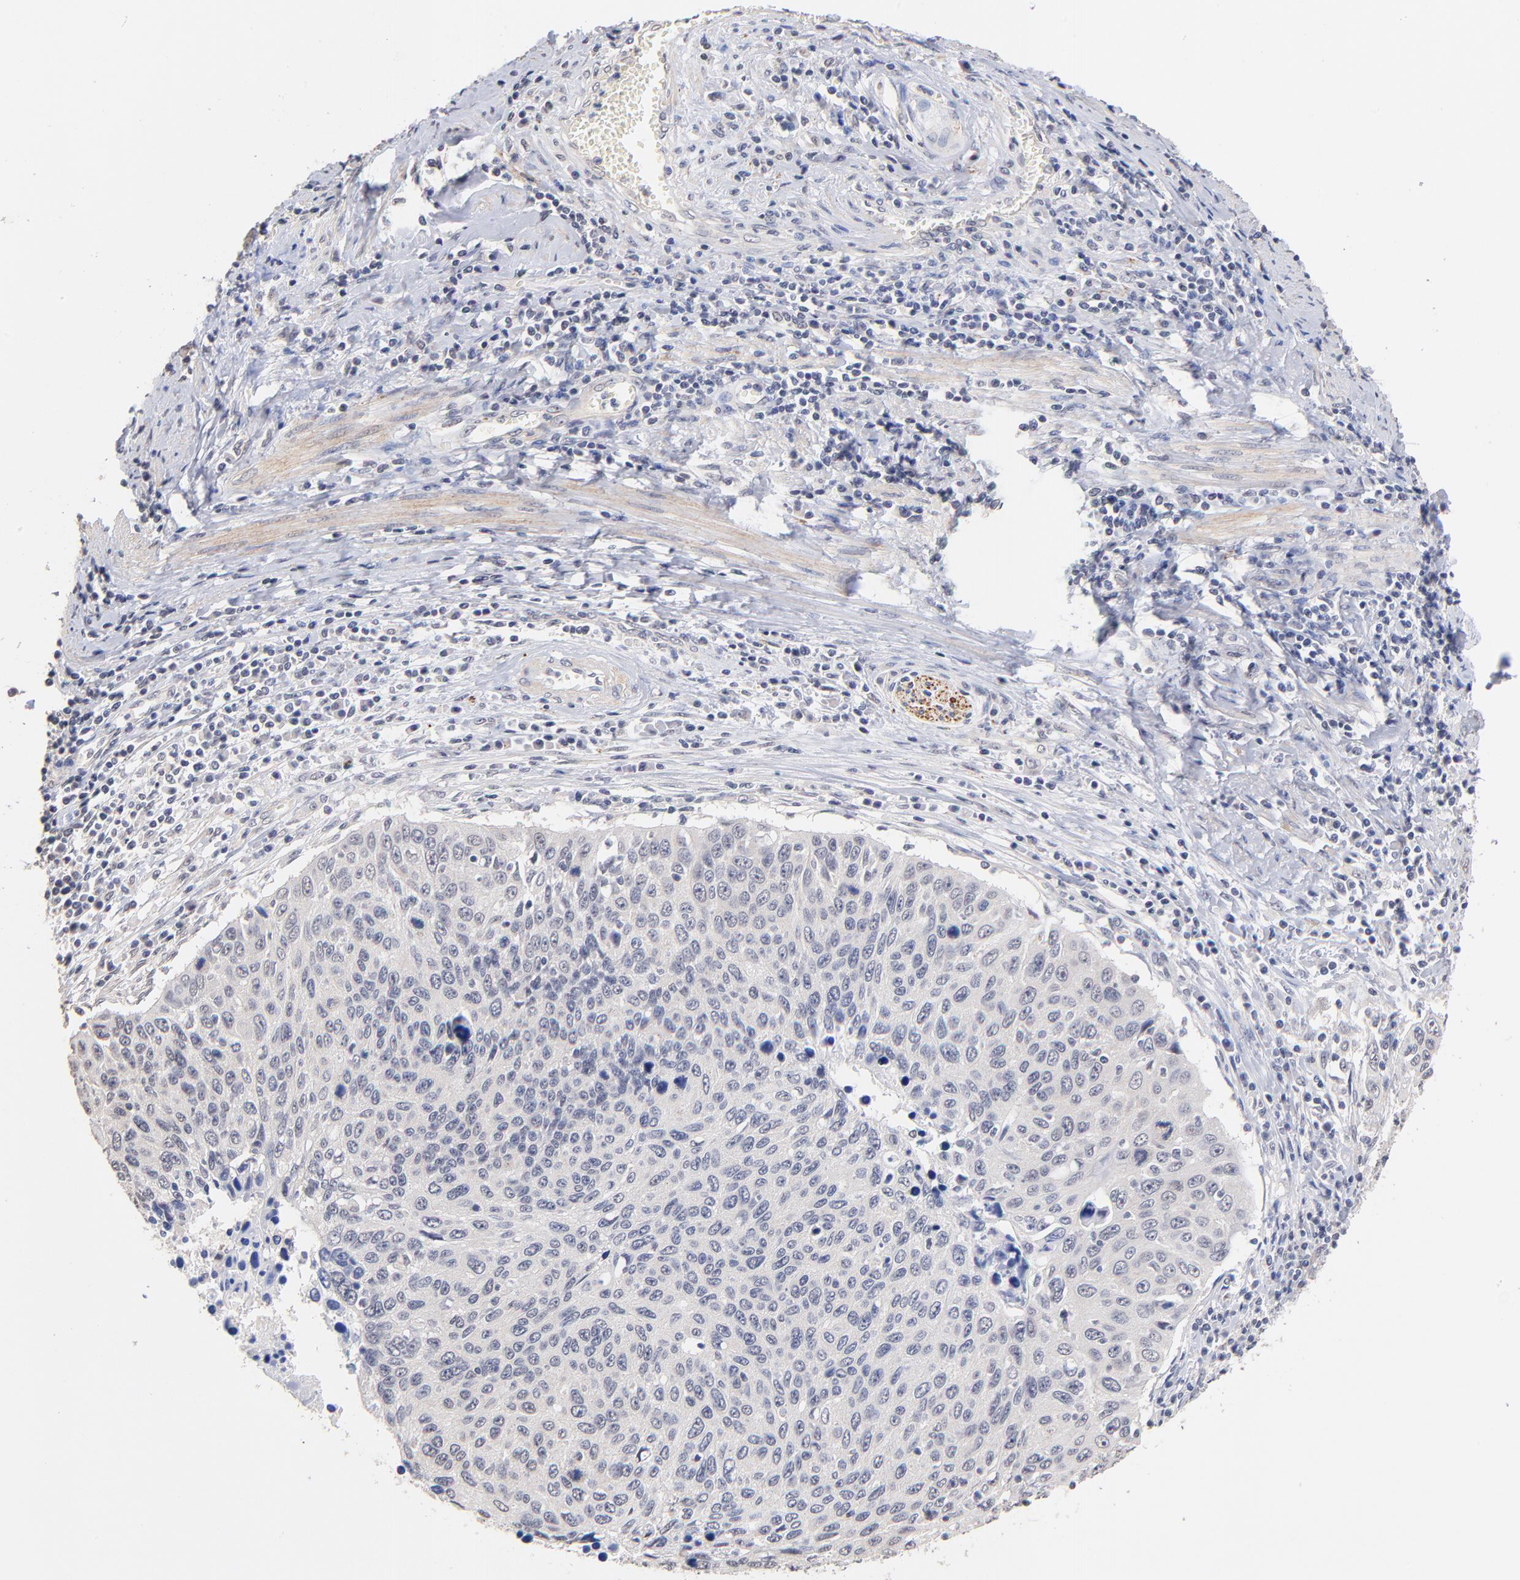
{"staining": {"intensity": "negative", "quantity": "none", "location": "none"}, "tissue": "cervical cancer", "cell_type": "Tumor cells", "image_type": "cancer", "snomed": [{"axis": "morphology", "description": "Squamous cell carcinoma, NOS"}, {"axis": "topography", "description": "Cervix"}], "caption": "High magnification brightfield microscopy of squamous cell carcinoma (cervical) stained with DAB (3,3'-diaminobenzidine) (brown) and counterstained with hematoxylin (blue): tumor cells show no significant staining. (DAB (3,3'-diaminobenzidine) immunohistochemistry visualized using brightfield microscopy, high magnification).", "gene": "RIBC2", "patient": {"sex": "female", "age": 53}}